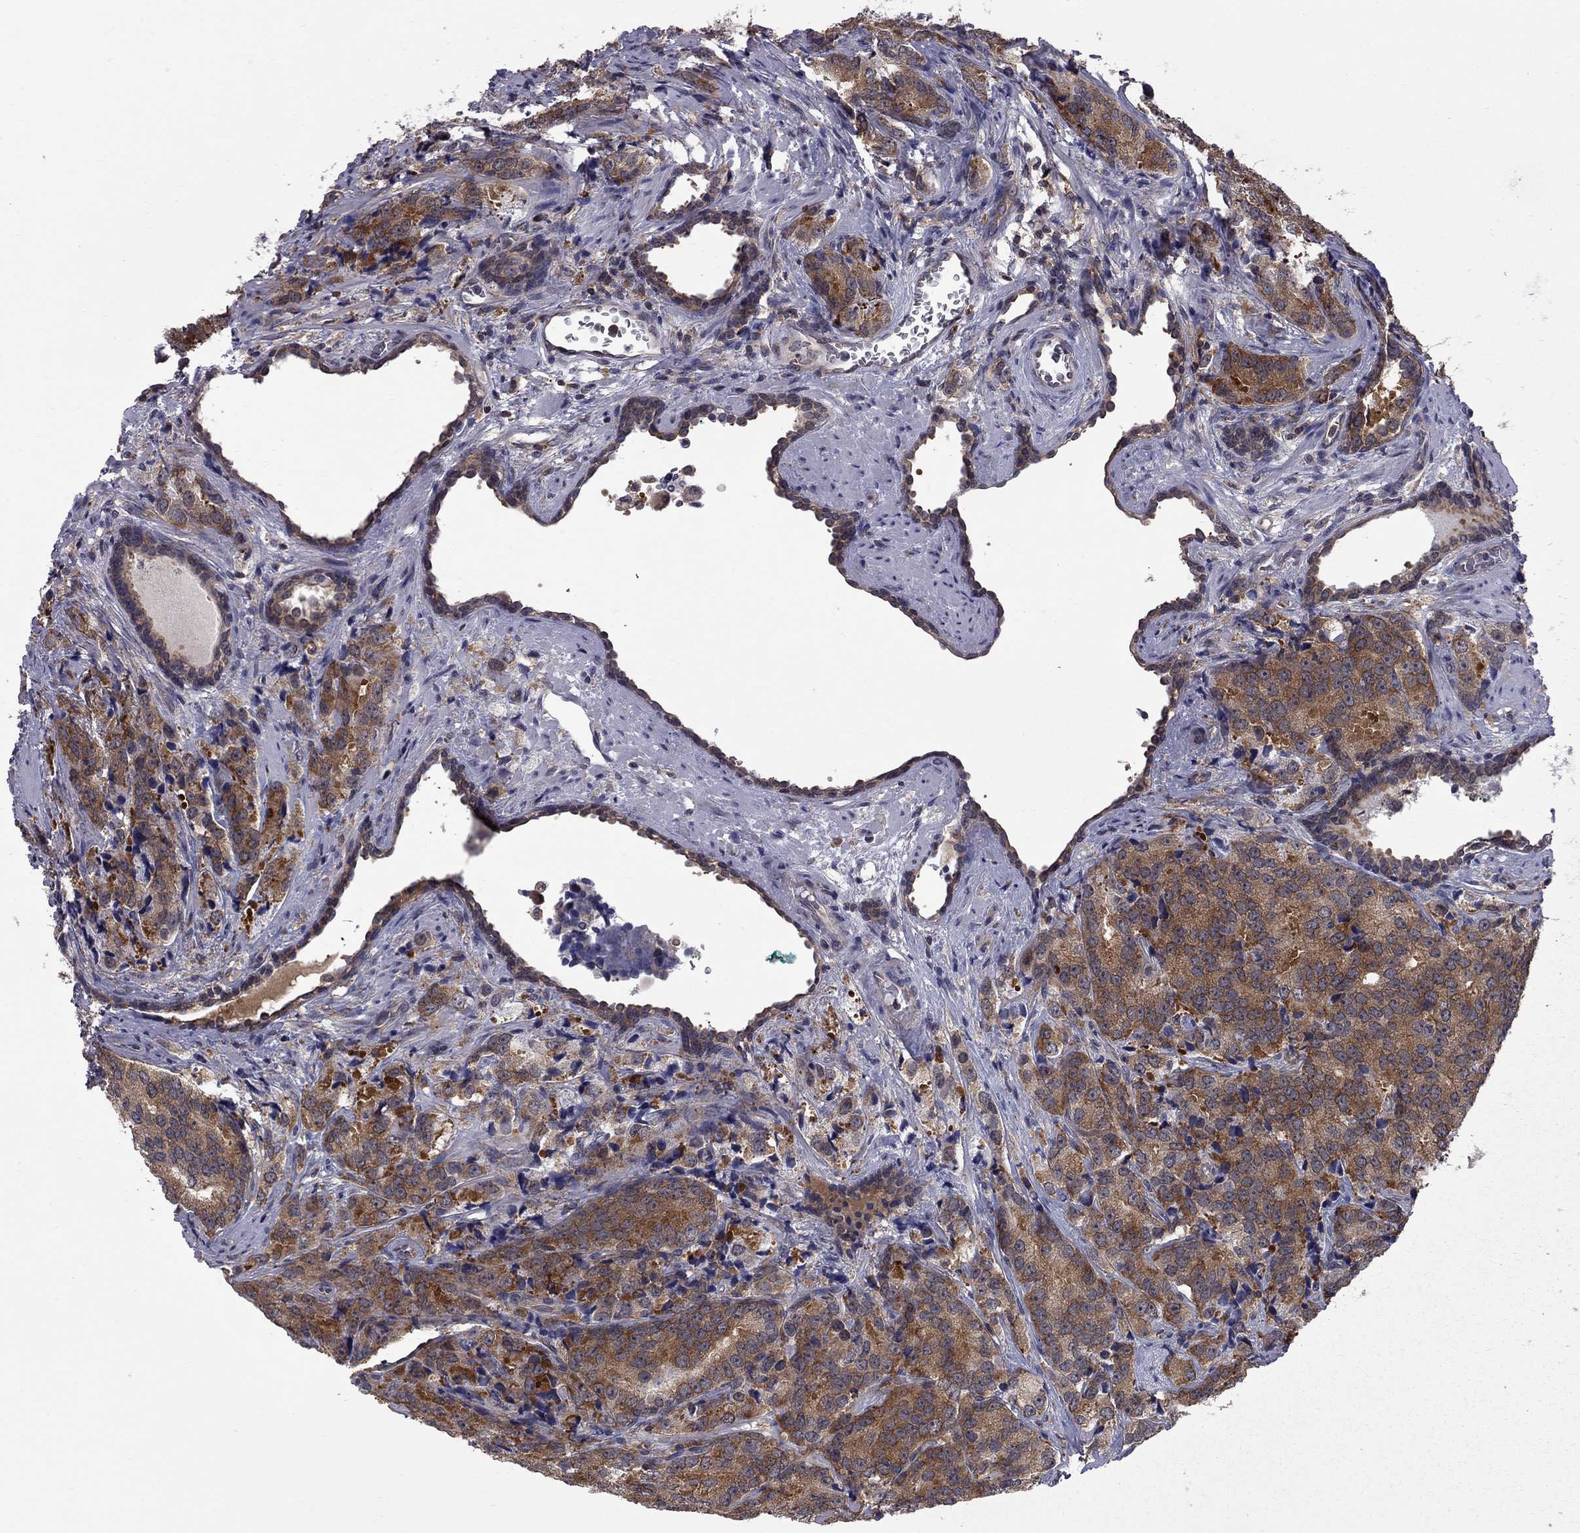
{"staining": {"intensity": "strong", "quantity": ">75%", "location": "cytoplasmic/membranous"}, "tissue": "prostate cancer", "cell_type": "Tumor cells", "image_type": "cancer", "snomed": [{"axis": "morphology", "description": "Adenocarcinoma, NOS"}, {"axis": "topography", "description": "Prostate"}], "caption": "Immunohistochemical staining of human prostate cancer demonstrates strong cytoplasmic/membranous protein positivity in about >75% of tumor cells.", "gene": "NAA50", "patient": {"sex": "male", "age": 71}}